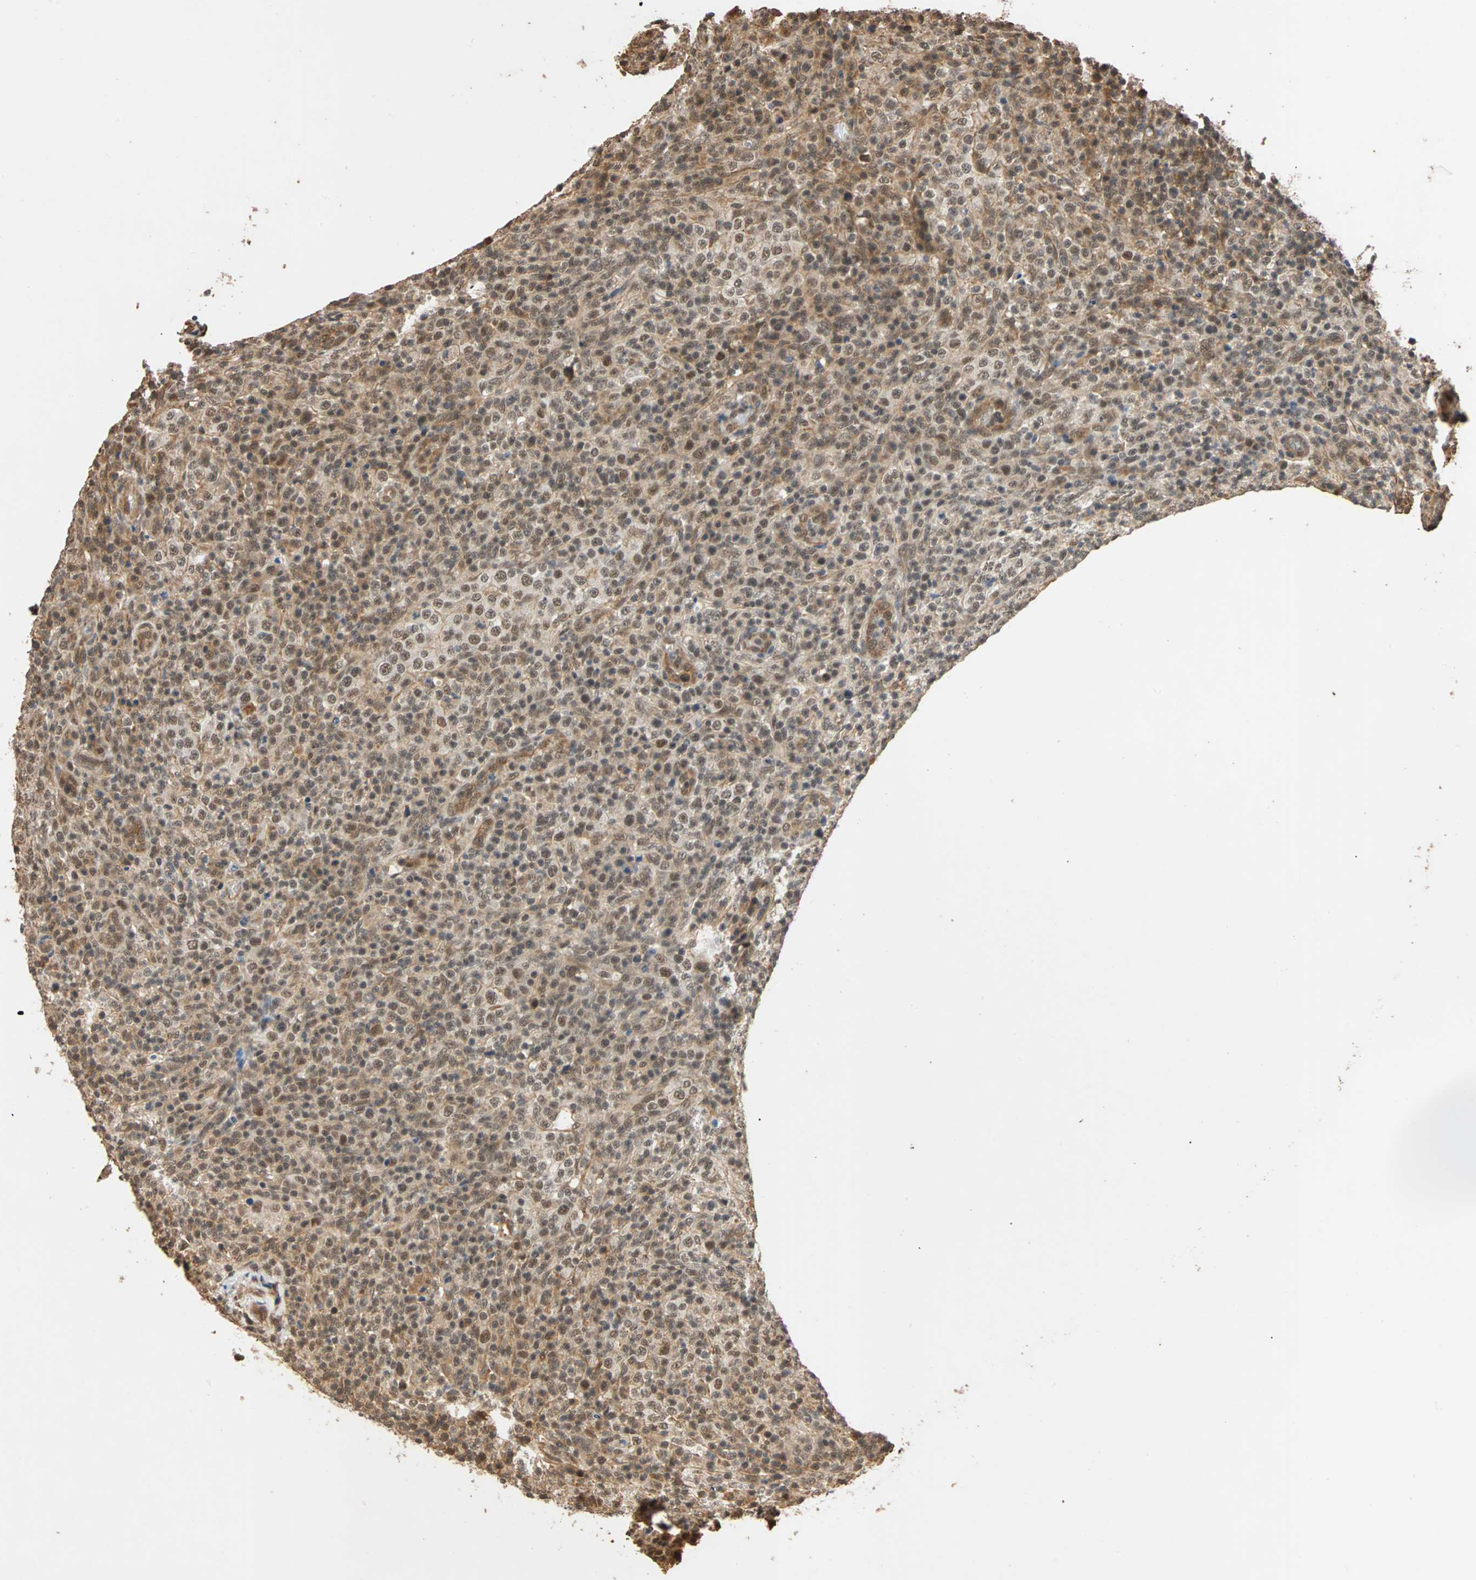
{"staining": {"intensity": "moderate", "quantity": ">75%", "location": "cytoplasmic/membranous,nuclear"}, "tissue": "lymphoma", "cell_type": "Tumor cells", "image_type": "cancer", "snomed": [{"axis": "morphology", "description": "Malignant lymphoma, non-Hodgkin's type, High grade"}, {"axis": "topography", "description": "Lymph node"}], "caption": "IHC of malignant lymphoma, non-Hodgkin's type (high-grade) exhibits medium levels of moderate cytoplasmic/membranous and nuclear expression in approximately >75% of tumor cells.", "gene": "CDC5L", "patient": {"sex": "female", "age": 76}}